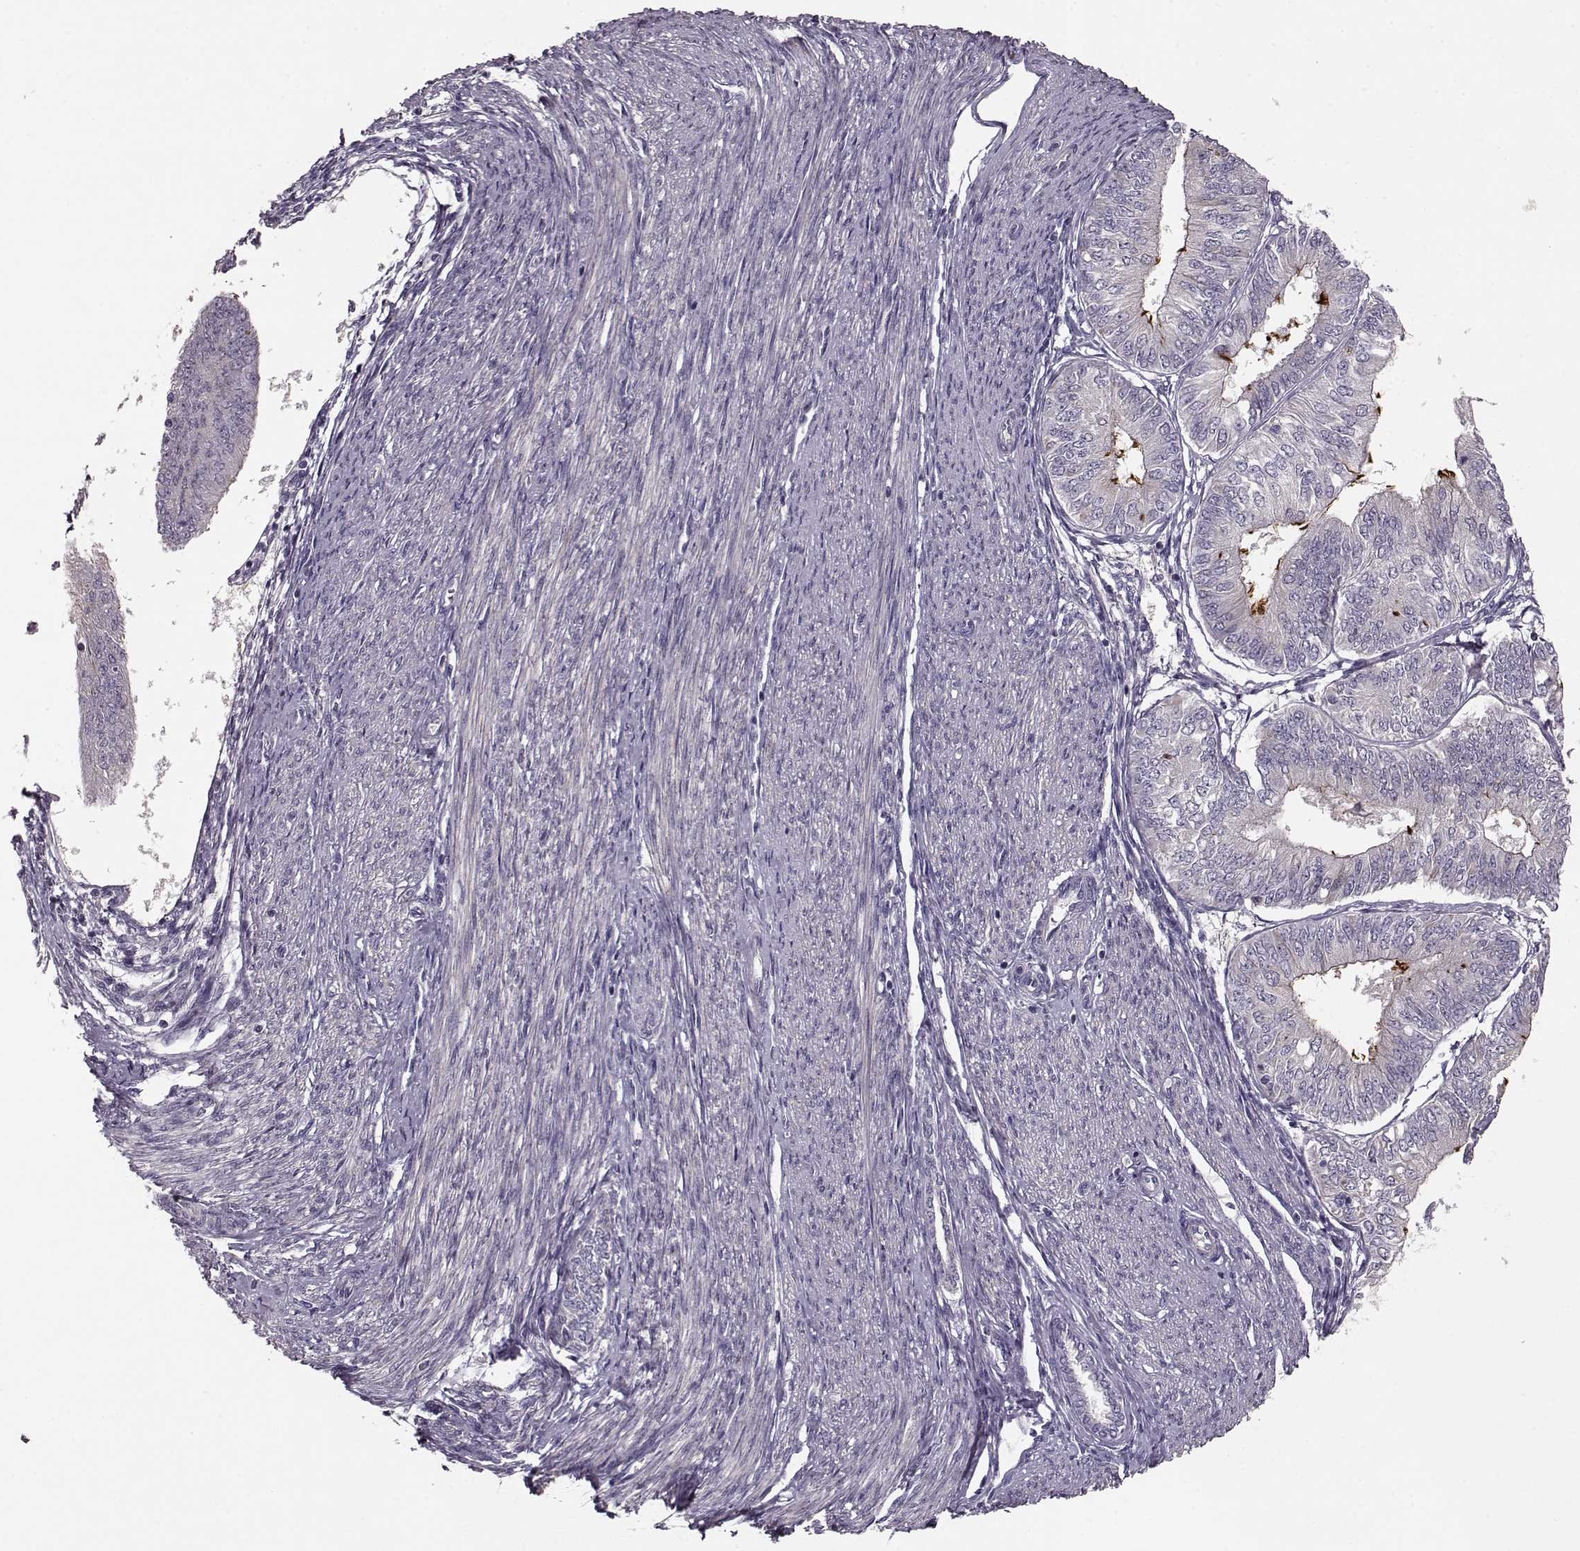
{"staining": {"intensity": "moderate", "quantity": "<25%", "location": "cytoplasmic/membranous"}, "tissue": "endometrial cancer", "cell_type": "Tumor cells", "image_type": "cancer", "snomed": [{"axis": "morphology", "description": "Adenocarcinoma, NOS"}, {"axis": "topography", "description": "Endometrium"}], "caption": "IHC micrograph of neoplastic tissue: human endometrial cancer (adenocarcinoma) stained using immunohistochemistry exhibits low levels of moderate protein expression localized specifically in the cytoplasmic/membranous of tumor cells, appearing as a cytoplasmic/membranous brown color.", "gene": "MTR", "patient": {"sex": "female", "age": 58}}